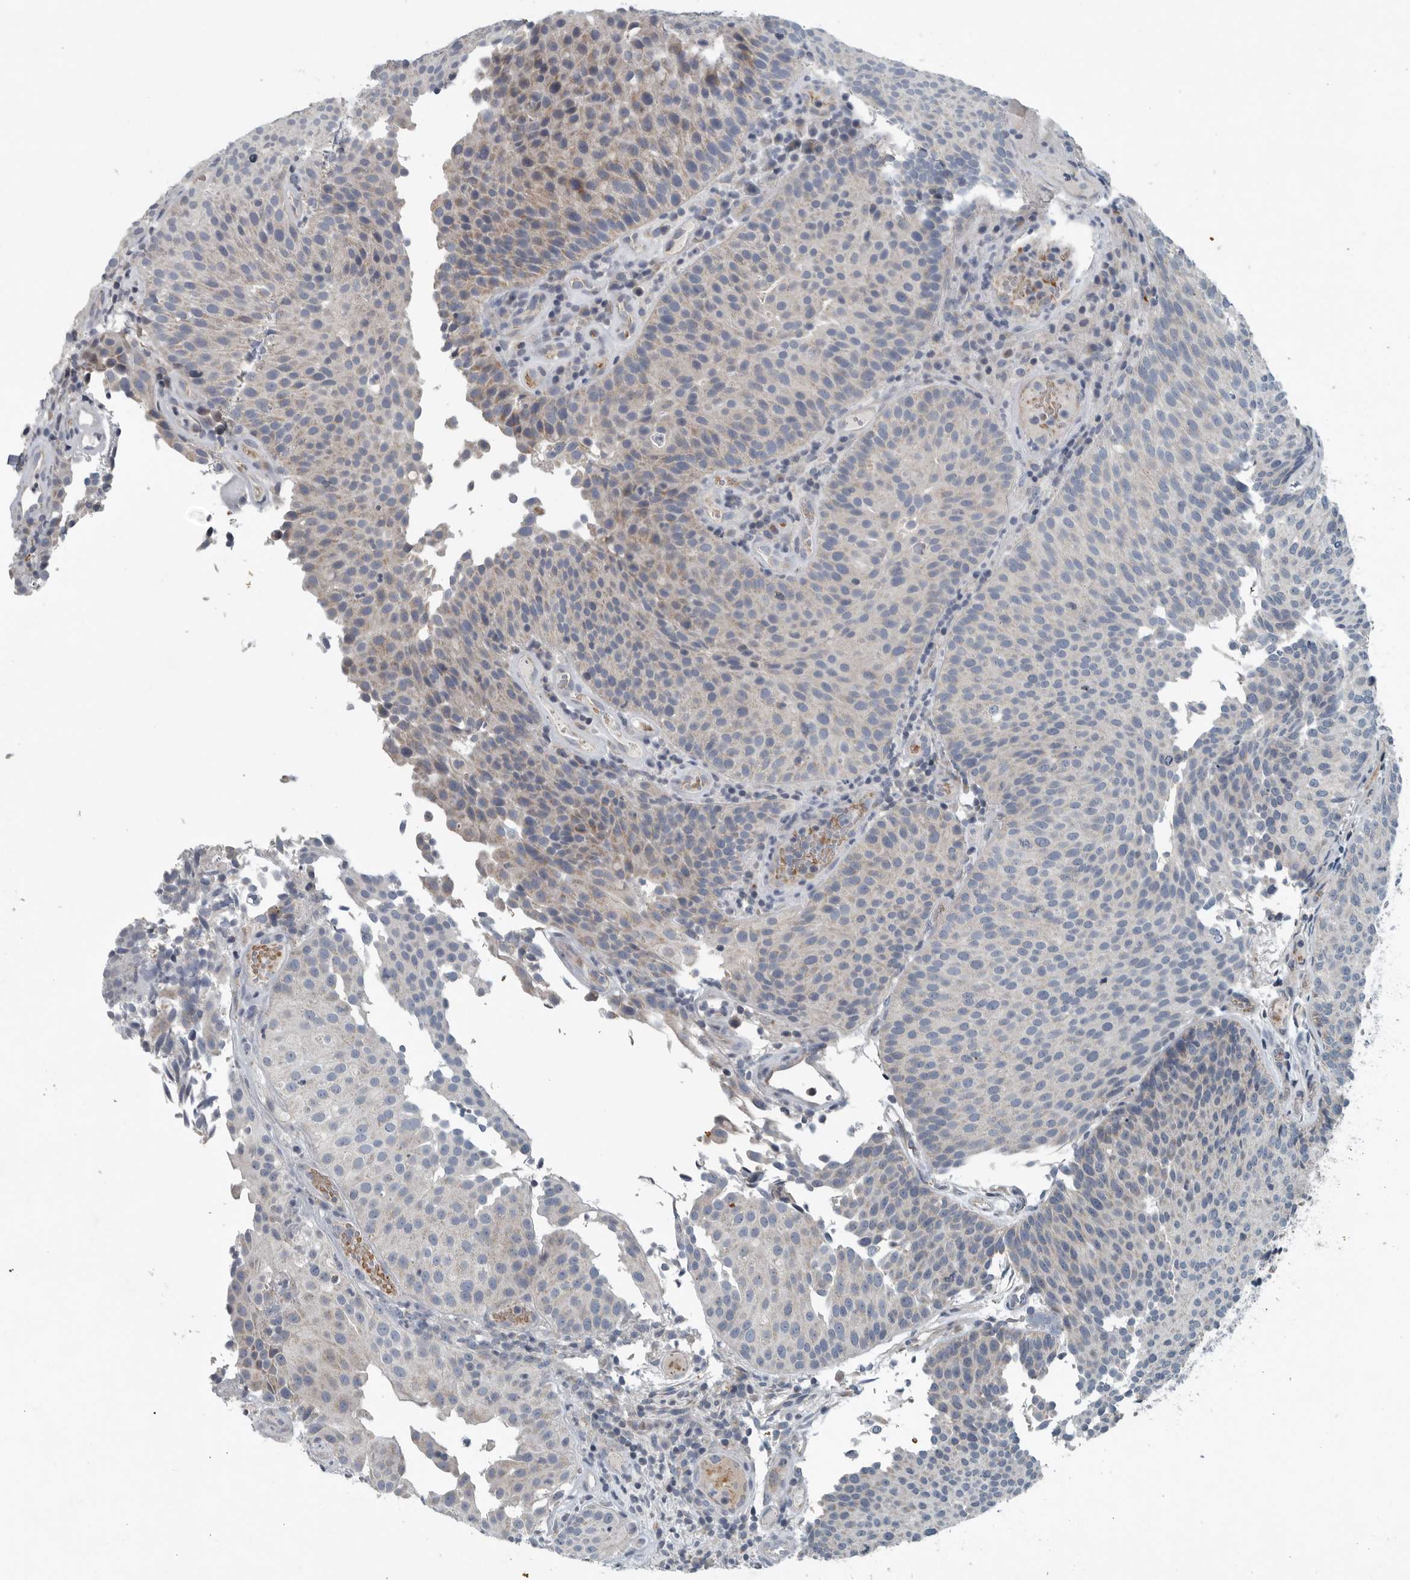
{"staining": {"intensity": "weak", "quantity": "25%-75%", "location": "cytoplasmic/membranous"}, "tissue": "urothelial cancer", "cell_type": "Tumor cells", "image_type": "cancer", "snomed": [{"axis": "morphology", "description": "Urothelial carcinoma, Low grade"}, {"axis": "topography", "description": "Urinary bladder"}], "caption": "Human urothelial cancer stained with a protein marker reveals weak staining in tumor cells.", "gene": "MPP3", "patient": {"sex": "male", "age": 86}}